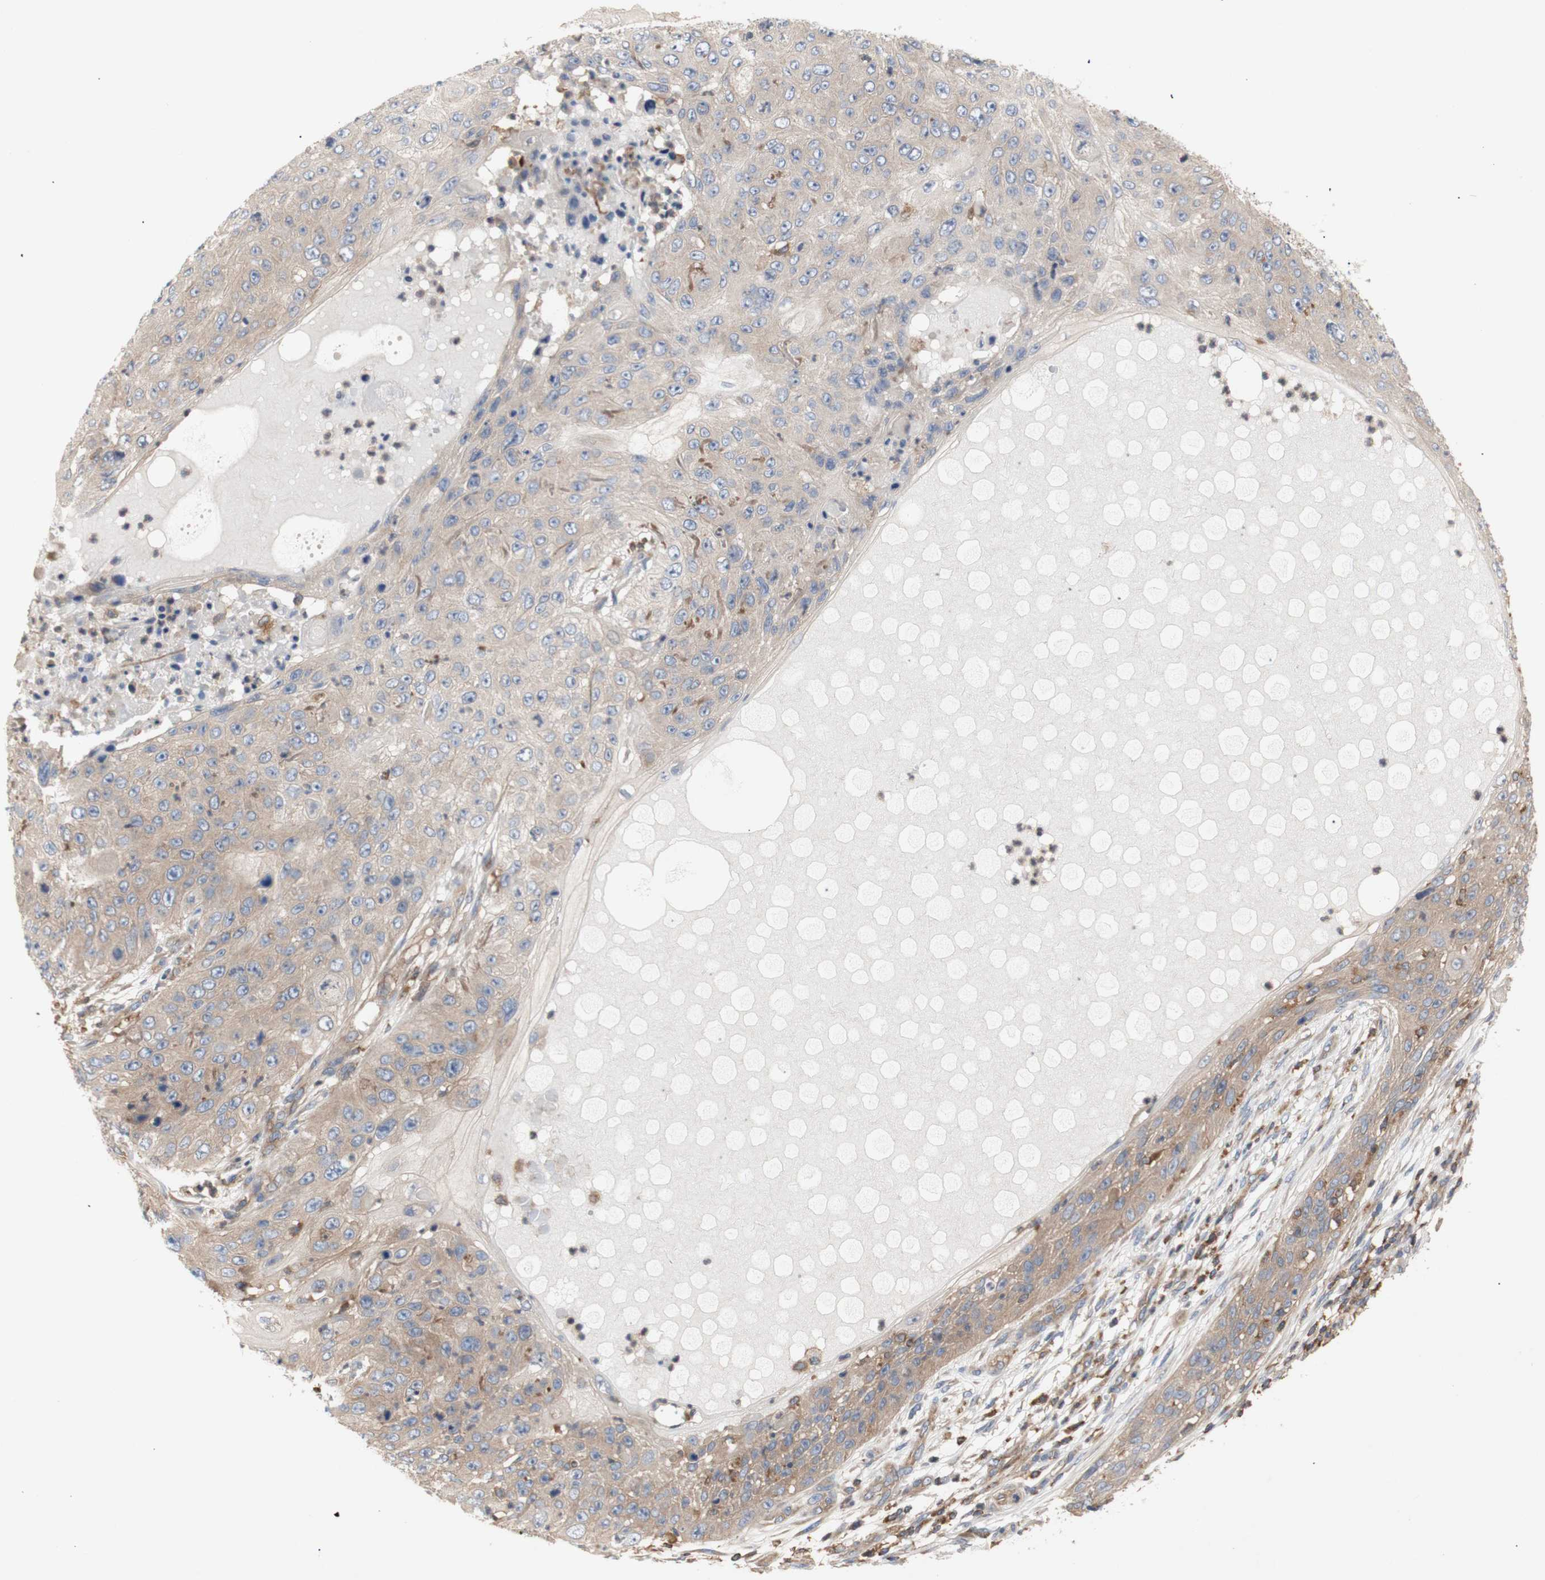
{"staining": {"intensity": "weak", "quantity": ">75%", "location": "cytoplasmic/membranous"}, "tissue": "skin cancer", "cell_type": "Tumor cells", "image_type": "cancer", "snomed": [{"axis": "morphology", "description": "Squamous cell carcinoma, NOS"}, {"axis": "topography", "description": "Skin"}], "caption": "A high-resolution photomicrograph shows immunohistochemistry (IHC) staining of skin squamous cell carcinoma, which displays weak cytoplasmic/membranous staining in approximately >75% of tumor cells.", "gene": "IKBKG", "patient": {"sex": "female", "age": 80}}